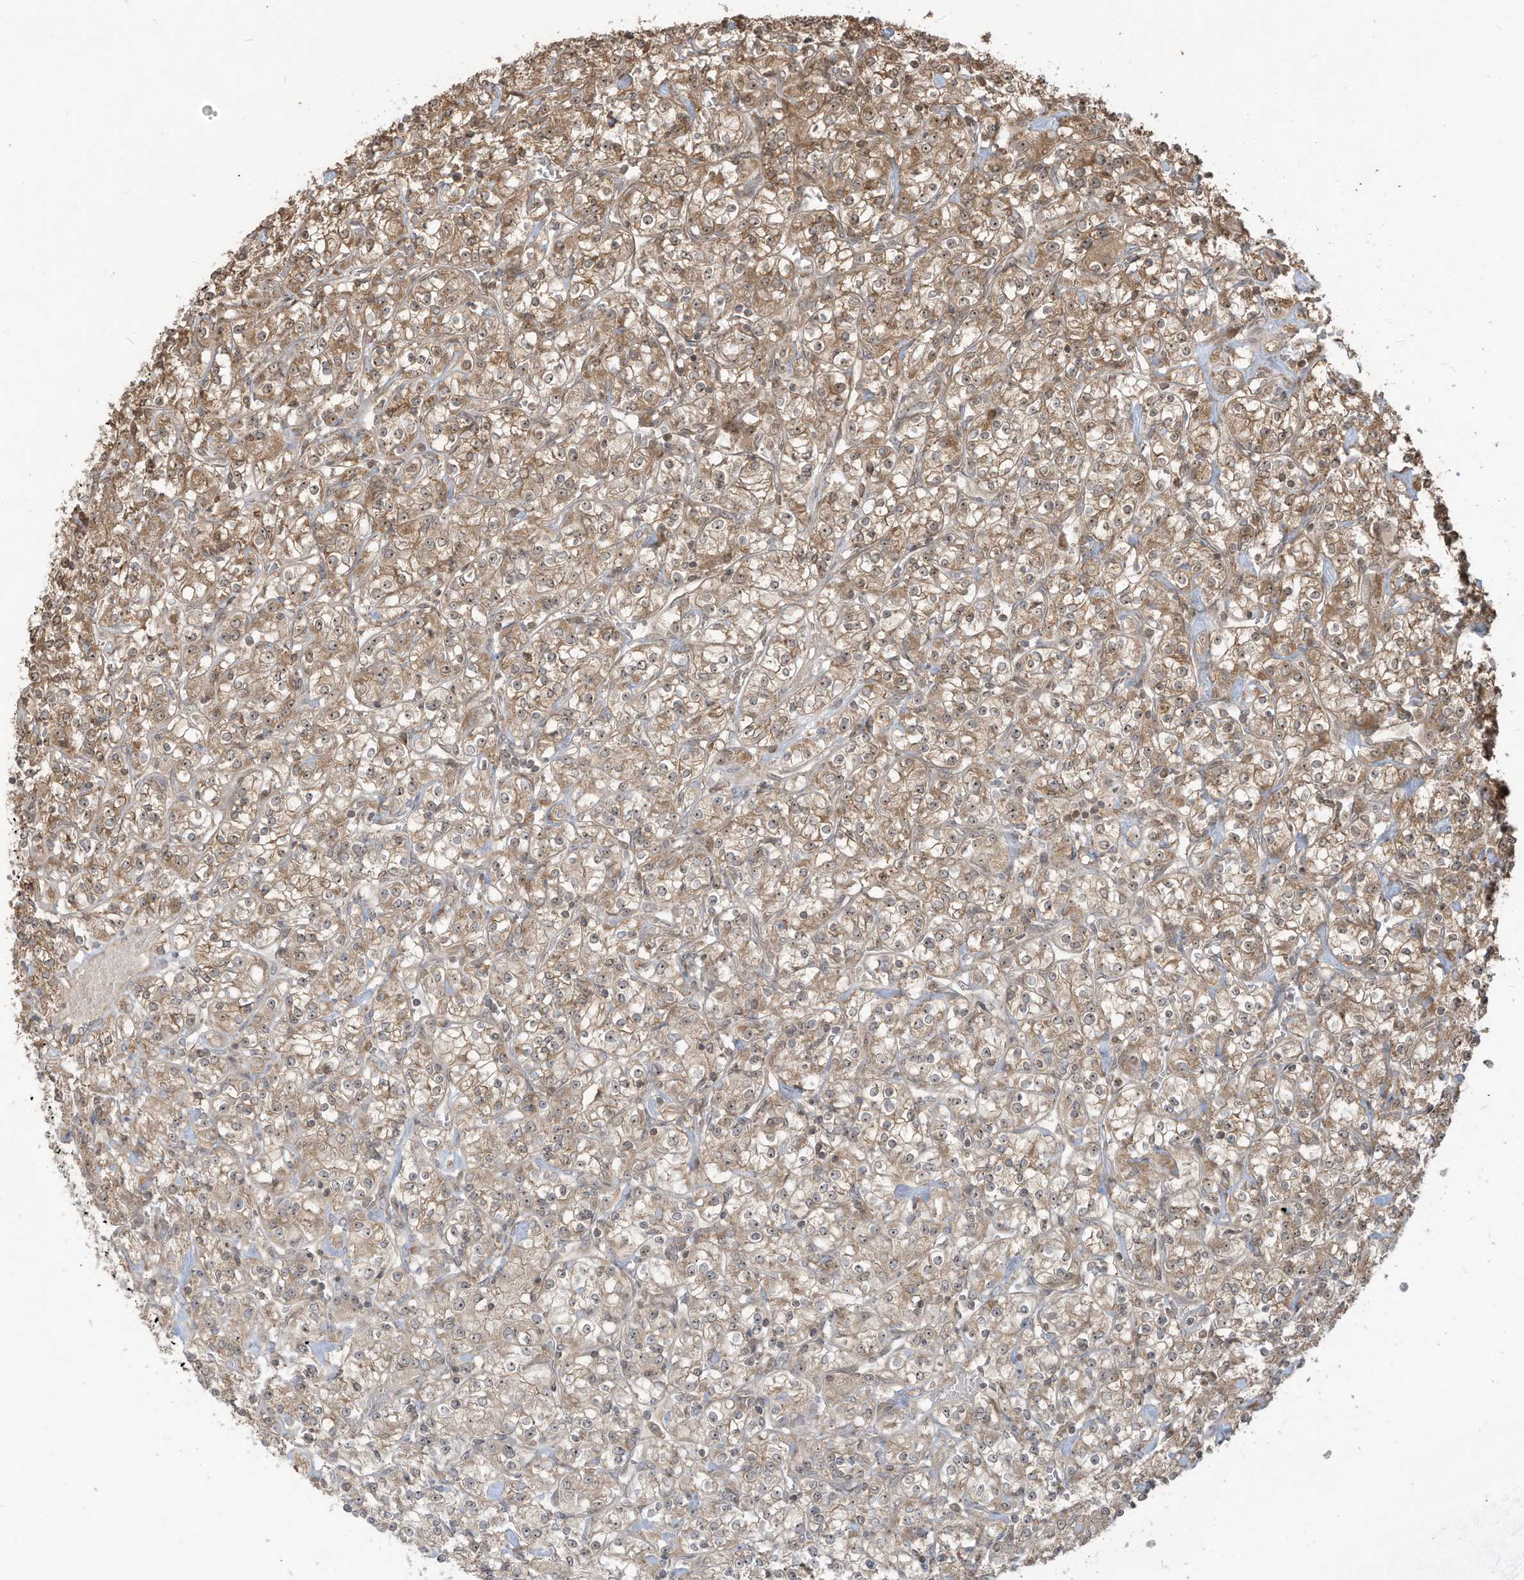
{"staining": {"intensity": "moderate", "quantity": ">75%", "location": "cytoplasmic/membranous,nuclear"}, "tissue": "renal cancer", "cell_type": "Tumor cells", "image_type": "cancer", "snomed": [{"axis": "morphology", "description": "Adenocarcinoma, NOS"}, {"axis": "topography", "description": "Kidney"}], "caption": "Immunohistochemistry (IHC) image of neoplastic tissue: renal cancer (adenocarcinoma) stained using IHC reveals medium levels of moderate protein expression localized specifically in the cytoplasmic/membranous and nuclear of tumor cells, appearing as a cytoplasmic/membranous and nuclear brown color.", "gene": "CARF", "patient": {"sex": "male", "age": 77}}